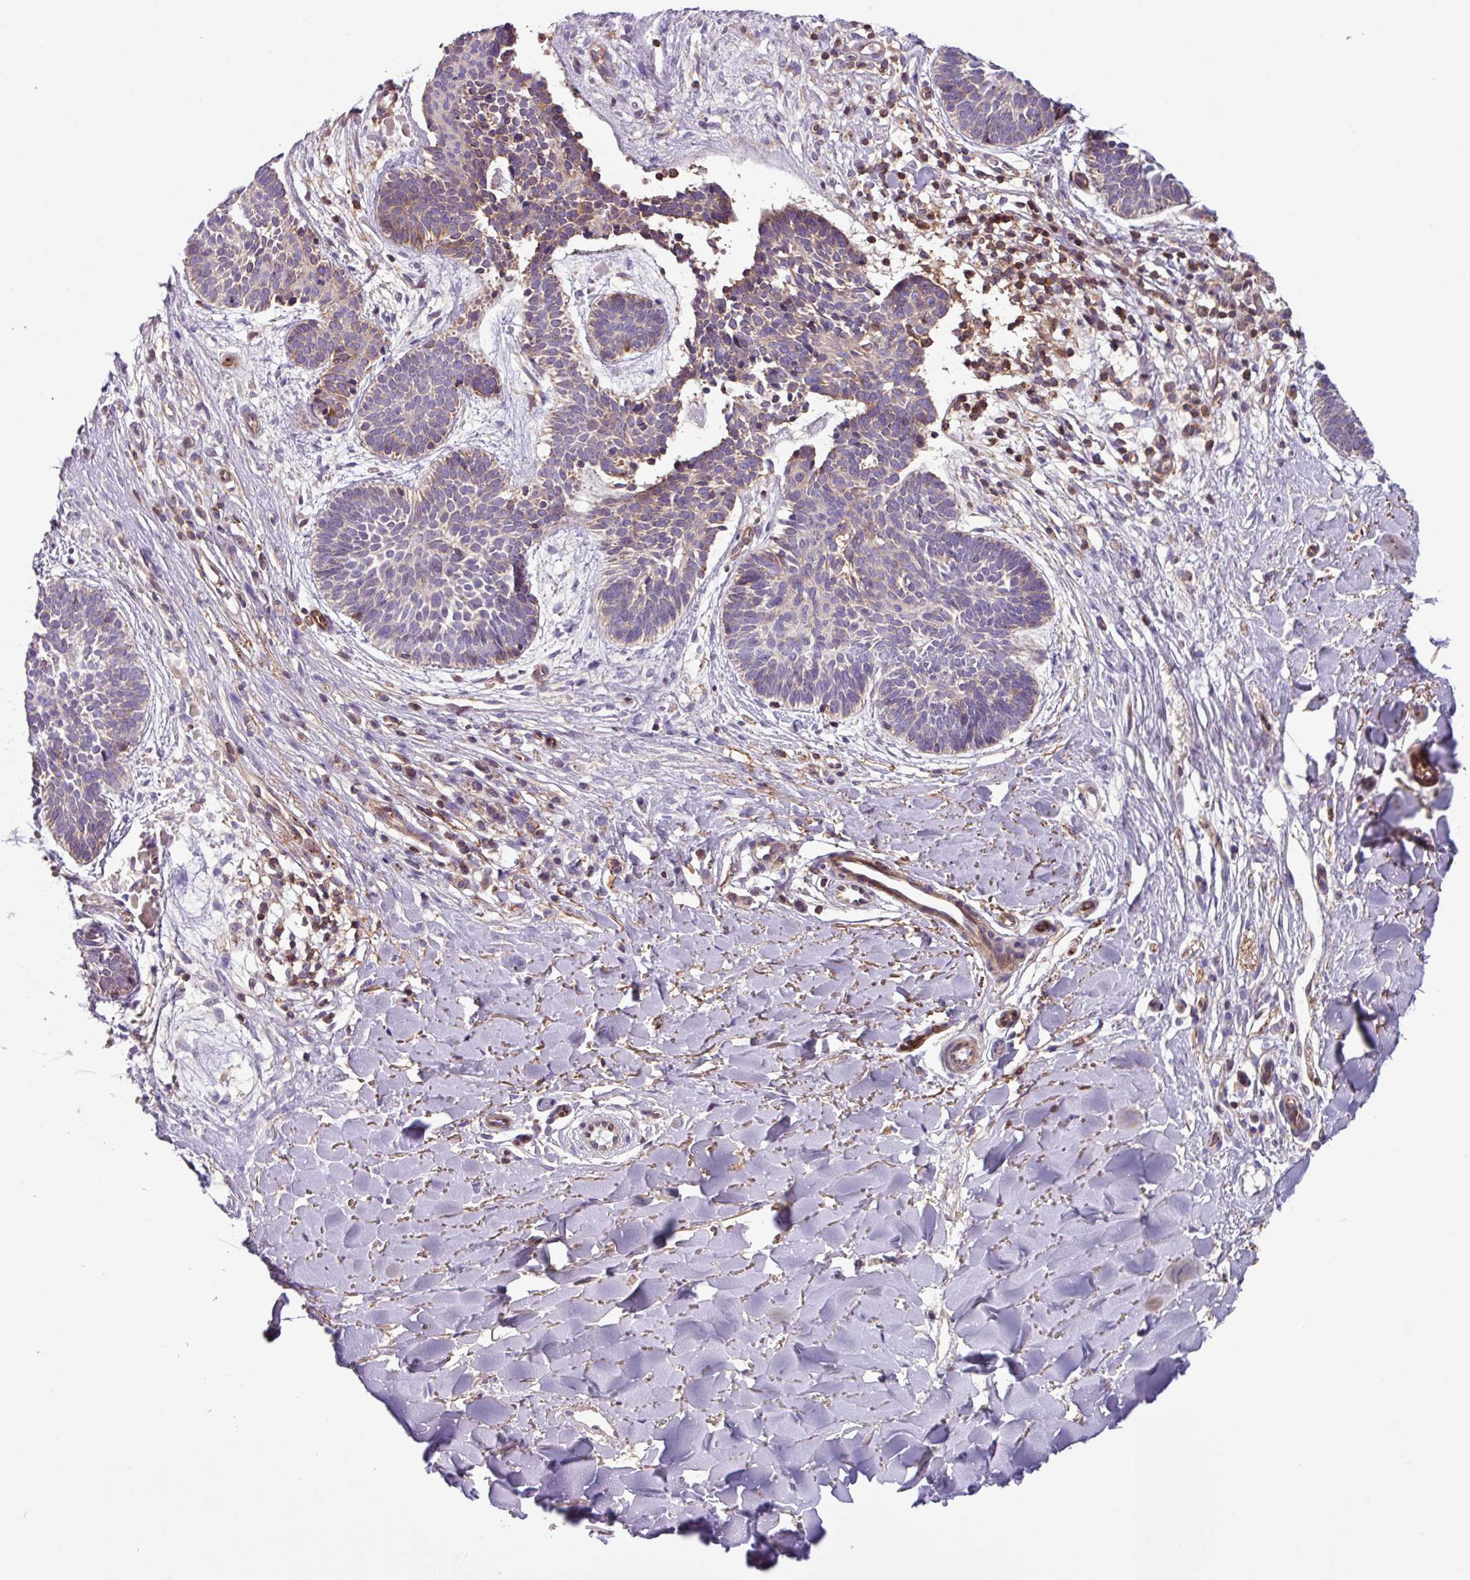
{"staining": {"intensity": "weak", "quantity": "<25%", "location": "cytoplasmic/membranous"}, "tissue": "skin cancer", "cell_type": "Tumor cells", "image_type": "cancer", "snomed": [{"axis": "morphology", "description": "Basal cell carcinoma"}, {"axis": "topography", "description": "Skin"}], "caption": "A histopathology image of basal cell carcinoma (skin) stained for a protein reveals no brown staining in tumor cells. (Stains: DAB (3,3'-diaminobenzidine) immunohistochemistry (IHC) with hematoxylin counter stain, Microscopy: brightfield microscopy at high magnification).", "gene": "PLEKHD1", "patient": {"sex": "male", "age": 49}}